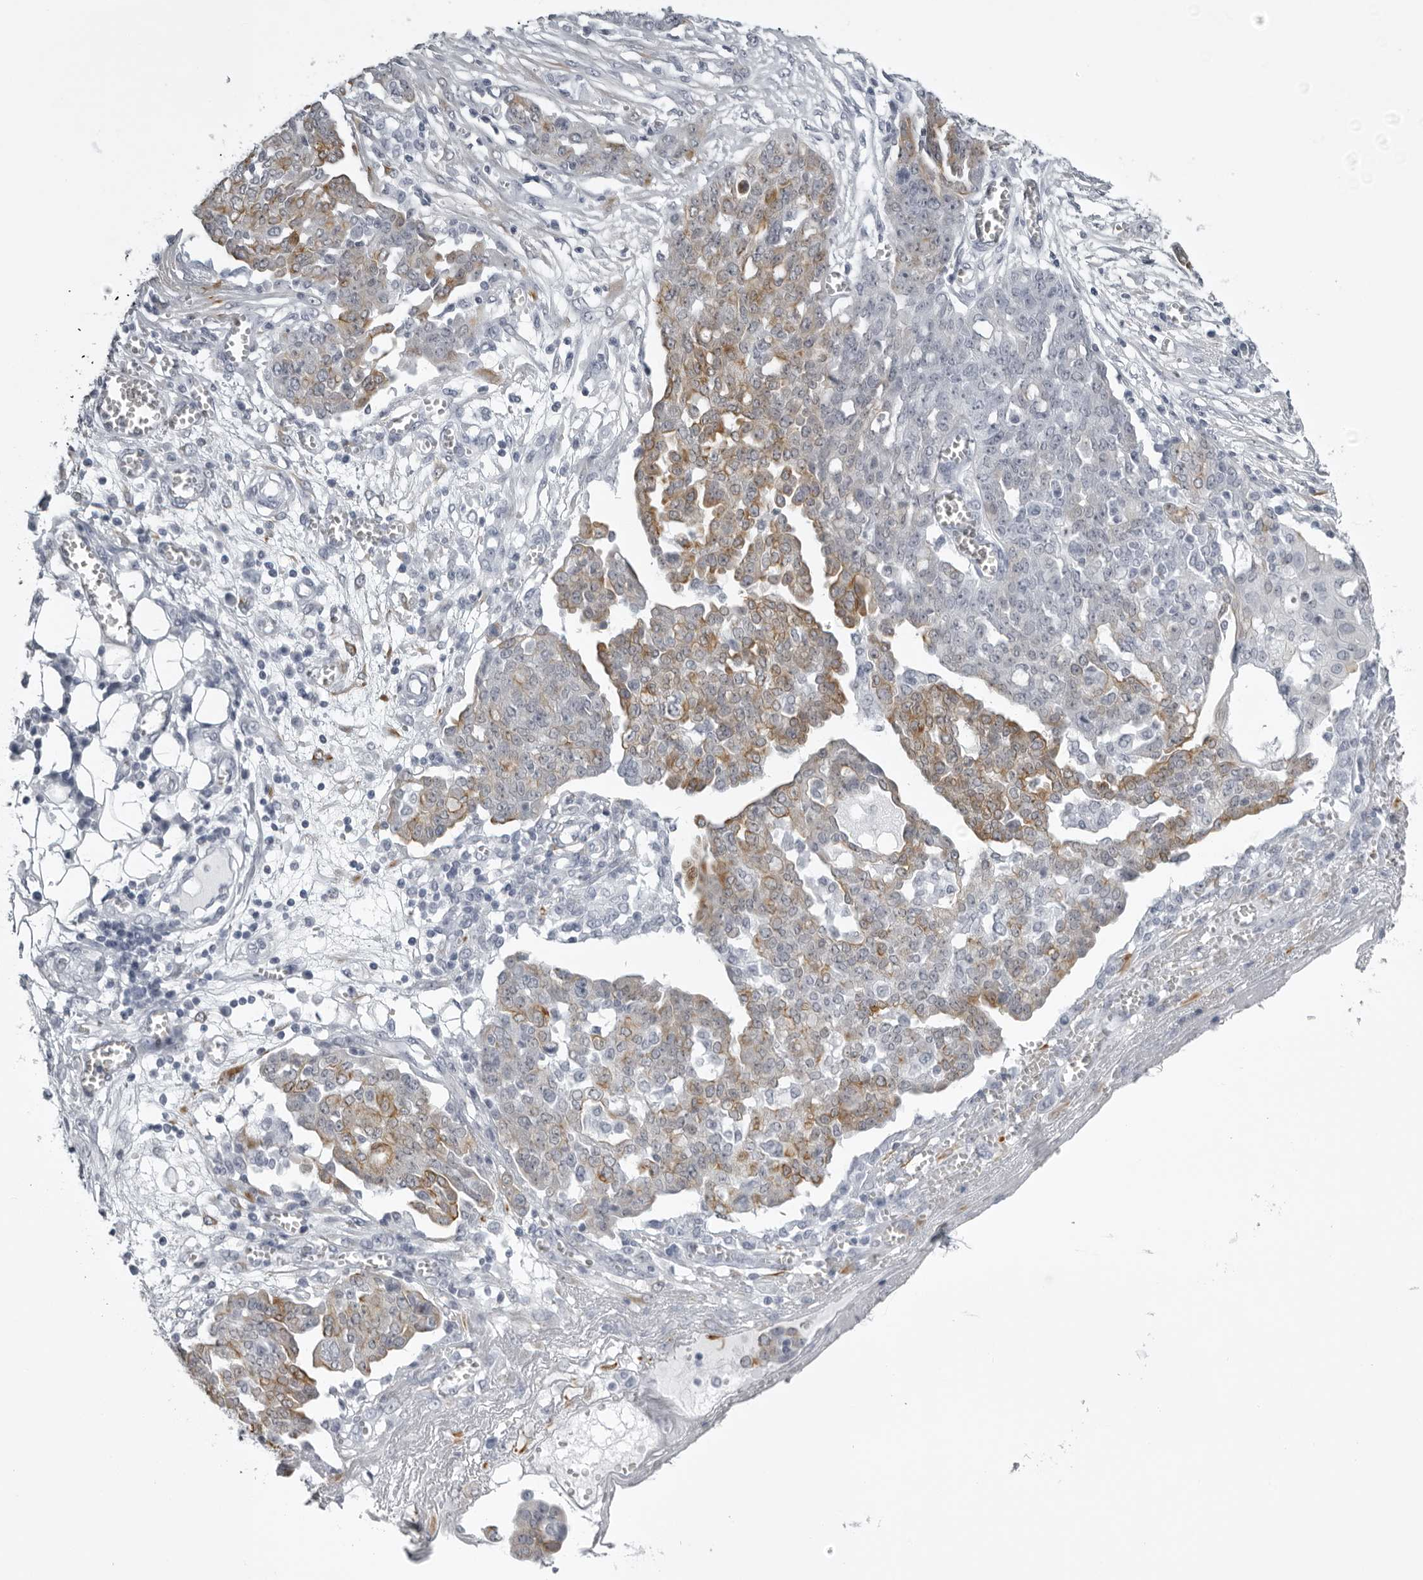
{"staining": {"intensity": "moderate", "quantity": "25%-75%", "location": "cytoplasmic/membranous"}, "tissue": "ovarian cancer", "cell_type": "Tumor cells", "image_type": "cancer", "snomed": [{"axis": "morphology", "description": "Cystadenocarcinoma, serous, NOS"}, {"axis": "topography", "description": "Soft tissue"}, {"axis": "topography", "description": "Ovary"}], "caption": "Immunohistochemical staining of ovarian cancer (serous cystadenocarcinoma) displays moderate cytoplasmic/membranous protein expression in approximately 25%-75% of tumor cells.", "gene": "UROD", "patient": {"sex": "female", "age": 57}}